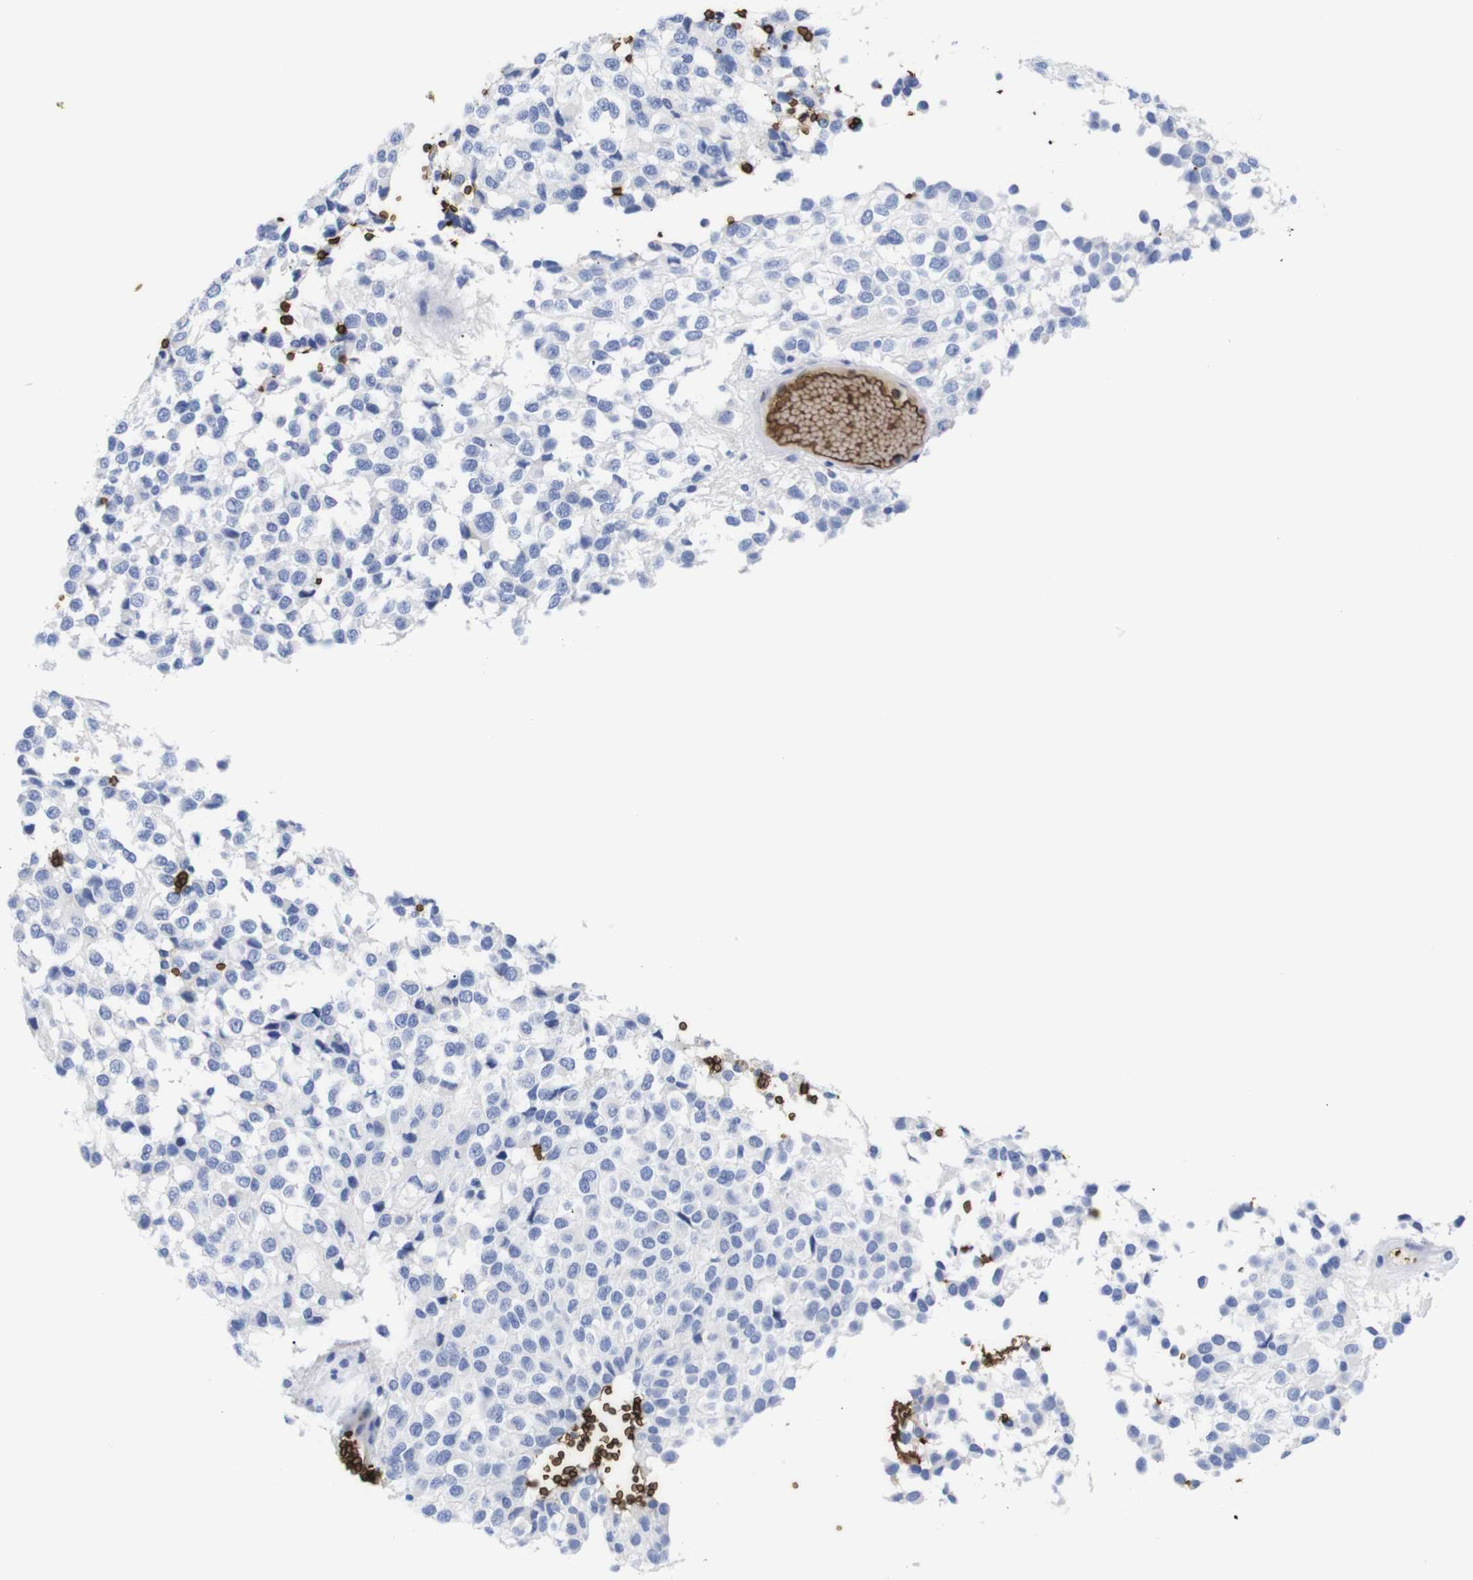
{"staining": {"intensity": "negative", "quantity": "none", "location": "none"}, "tissue": "glioma", "cell_type": "Tumor cells", "image_type": "cancer", "snomed": [{"axis": "morphology", "description": "Glioma, malignant, High grade"}, {"axis": "topography", "description": "Brain"}], "caption": "Immunohistochemistry micrograph of neoplastic tissue: malignant glioma (high-grade) stained with DAB (3,3'-diaminobenzidine) shows no significant protein staining in tumor cells.", "gene": "S1PR2", "patient": {"sex": "male", "age": 32}}